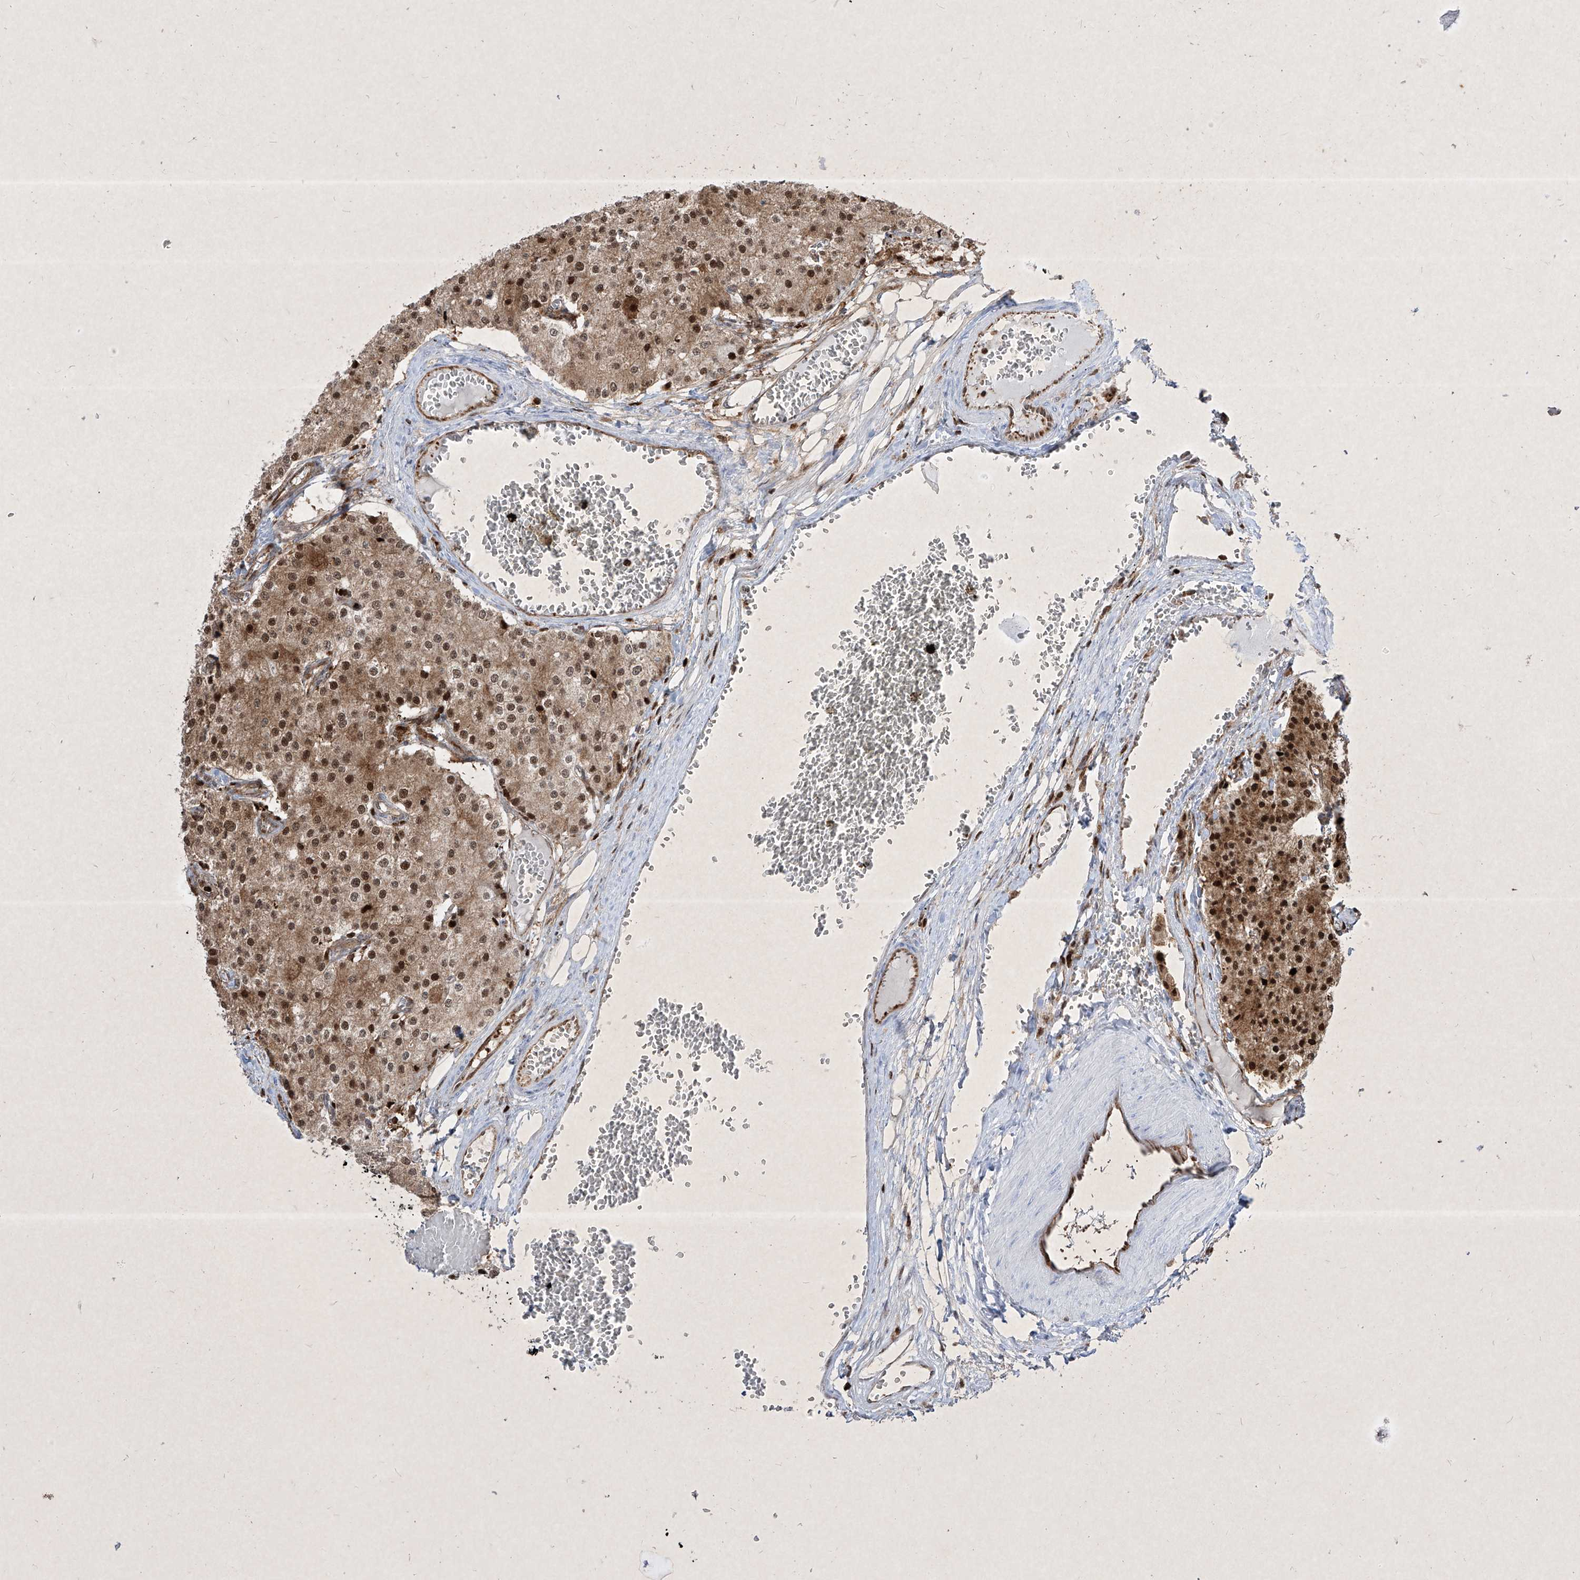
{"staining": {"intensity": "strong", "quantity": ">75%", "location": "cytoplasmic/membranous,nuclear"}, "tissue": "carcinoid", "cell_type": "Tumor cells", "image_type": "cancer", "snomed": [{"axis": "morphology", "description": "Carcinoid, malignant, NOS"}, {"axis": "topography", "description": "Colon"}], "caption": "Immunohistochemistry (IHC) of carcinoid displays high levels of strong cytoplasmic/membranous and nuclear staining in about >75% of tumor cells. Nuclei are stained in blue.", "gene": "PSMB10", "patient": {"sex": "female", "age": 52}}